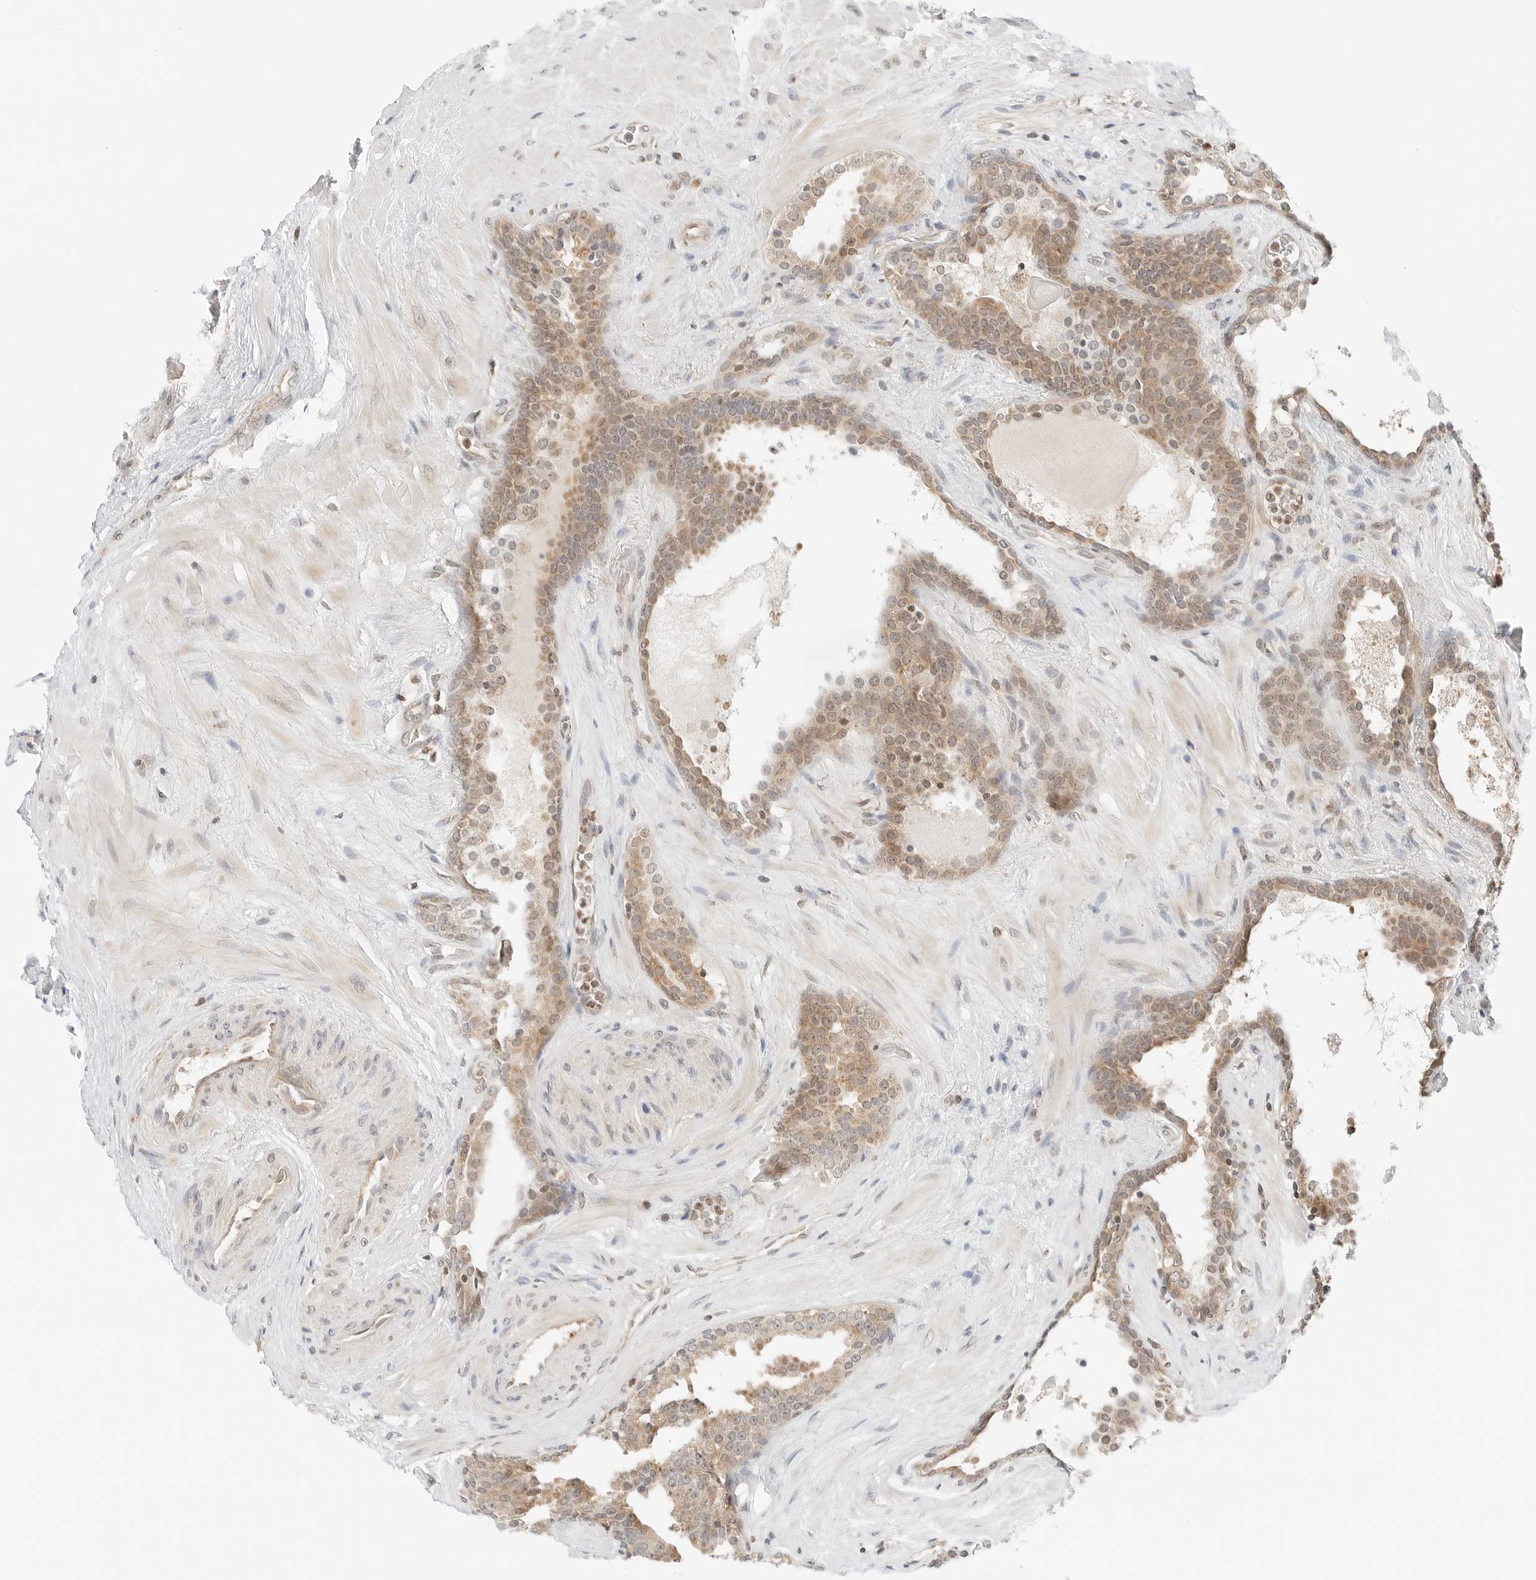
{"staining": {"intensity": "moderate", "quantity": ">75%", "location": "cytoplasmic/membranous,nuclear"}, "tissue": "prostate cancer", "cell_type": "Tumor cells", "image_type": "cancer", "snomed": [{"axis": "morphology", "description": "Adenocarcinoma, High grade"}, {"axis": "topography", "description": "Prostate"}], "caption": "Immunohistochemical staining of prostate high-grade adenocarcinoma shows medium levels of moderate cytoplasmic/membranous and nuclear protein staining in approximately >75% of tumor cells.", "gene": "IQCC", "patient": {"sex": "male", "age": 56}}